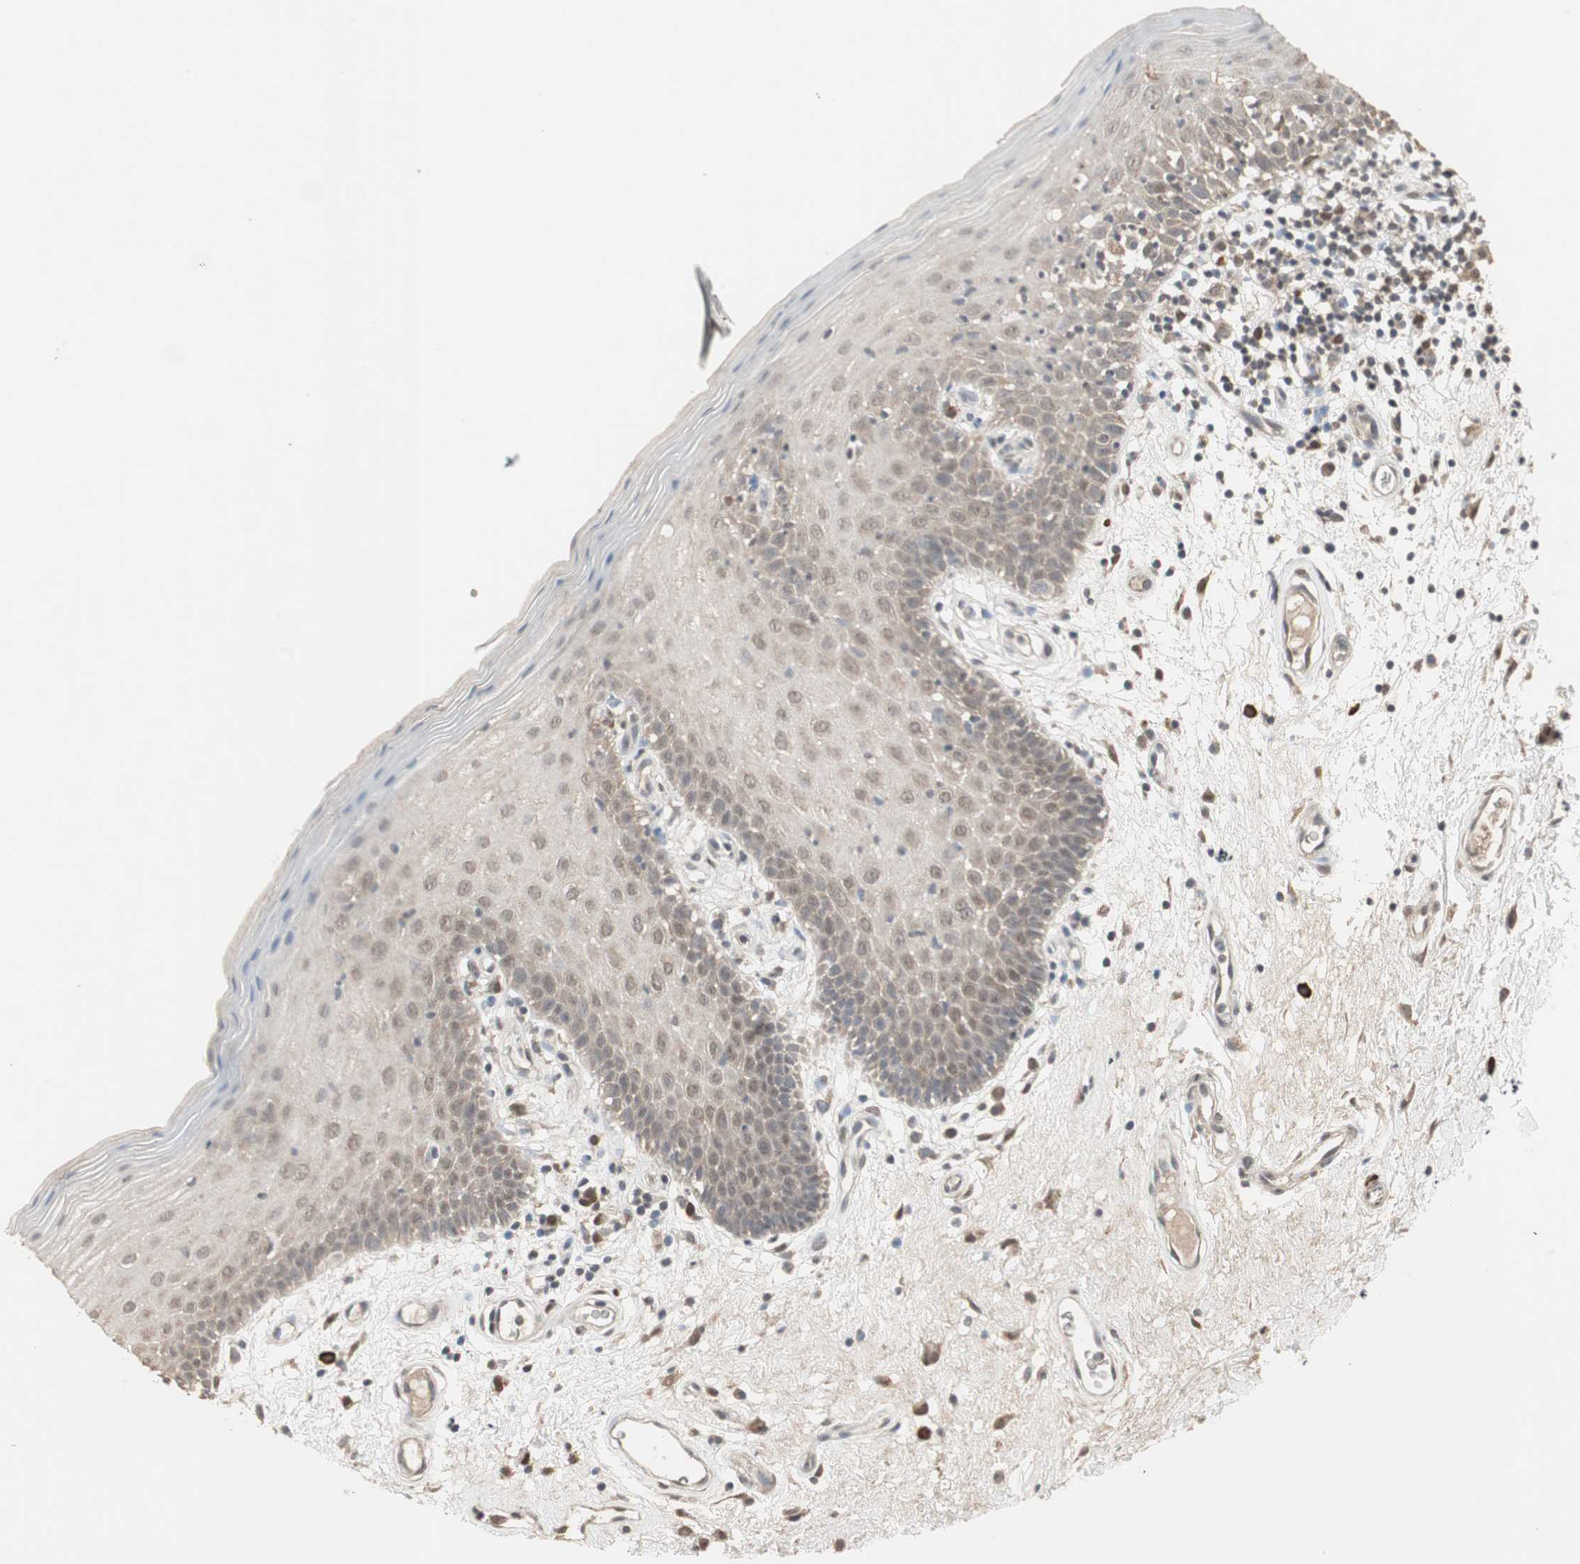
{"staining": {"intensity": "weak", "quantity": "25%-75%", "location": "nuclear"}, "tissue": "oral mucosa", "cell_type": "Squamous epithelial cells", "image_type": "normal", "snomed": [{"axis": "morphology", "description": "Normal tissue, NOS"}, {"axis": "morphology", "description": "Squamous cell carcinoma, NOS"}, {"axis": "topography", "description": "Skeletal muscle"}, {"axis": "topography", "description": "Oral tissue"}, {"axis": "topography", "description": "Head-Neck"}], "caption": "Brown immunohistochemical staining in benign oral mucosa reveals weak nuclear expression in approximately 25%-75% of squamous epithelial cells. The staining is performed using DAB (3,3'-diaminobenzidine) brown chromogen to label protein expression. The nuclei are counter-stained blue using hematoxylin.", "gene": "ZHX2", "patient": {"sex": "male", "age": 71}}